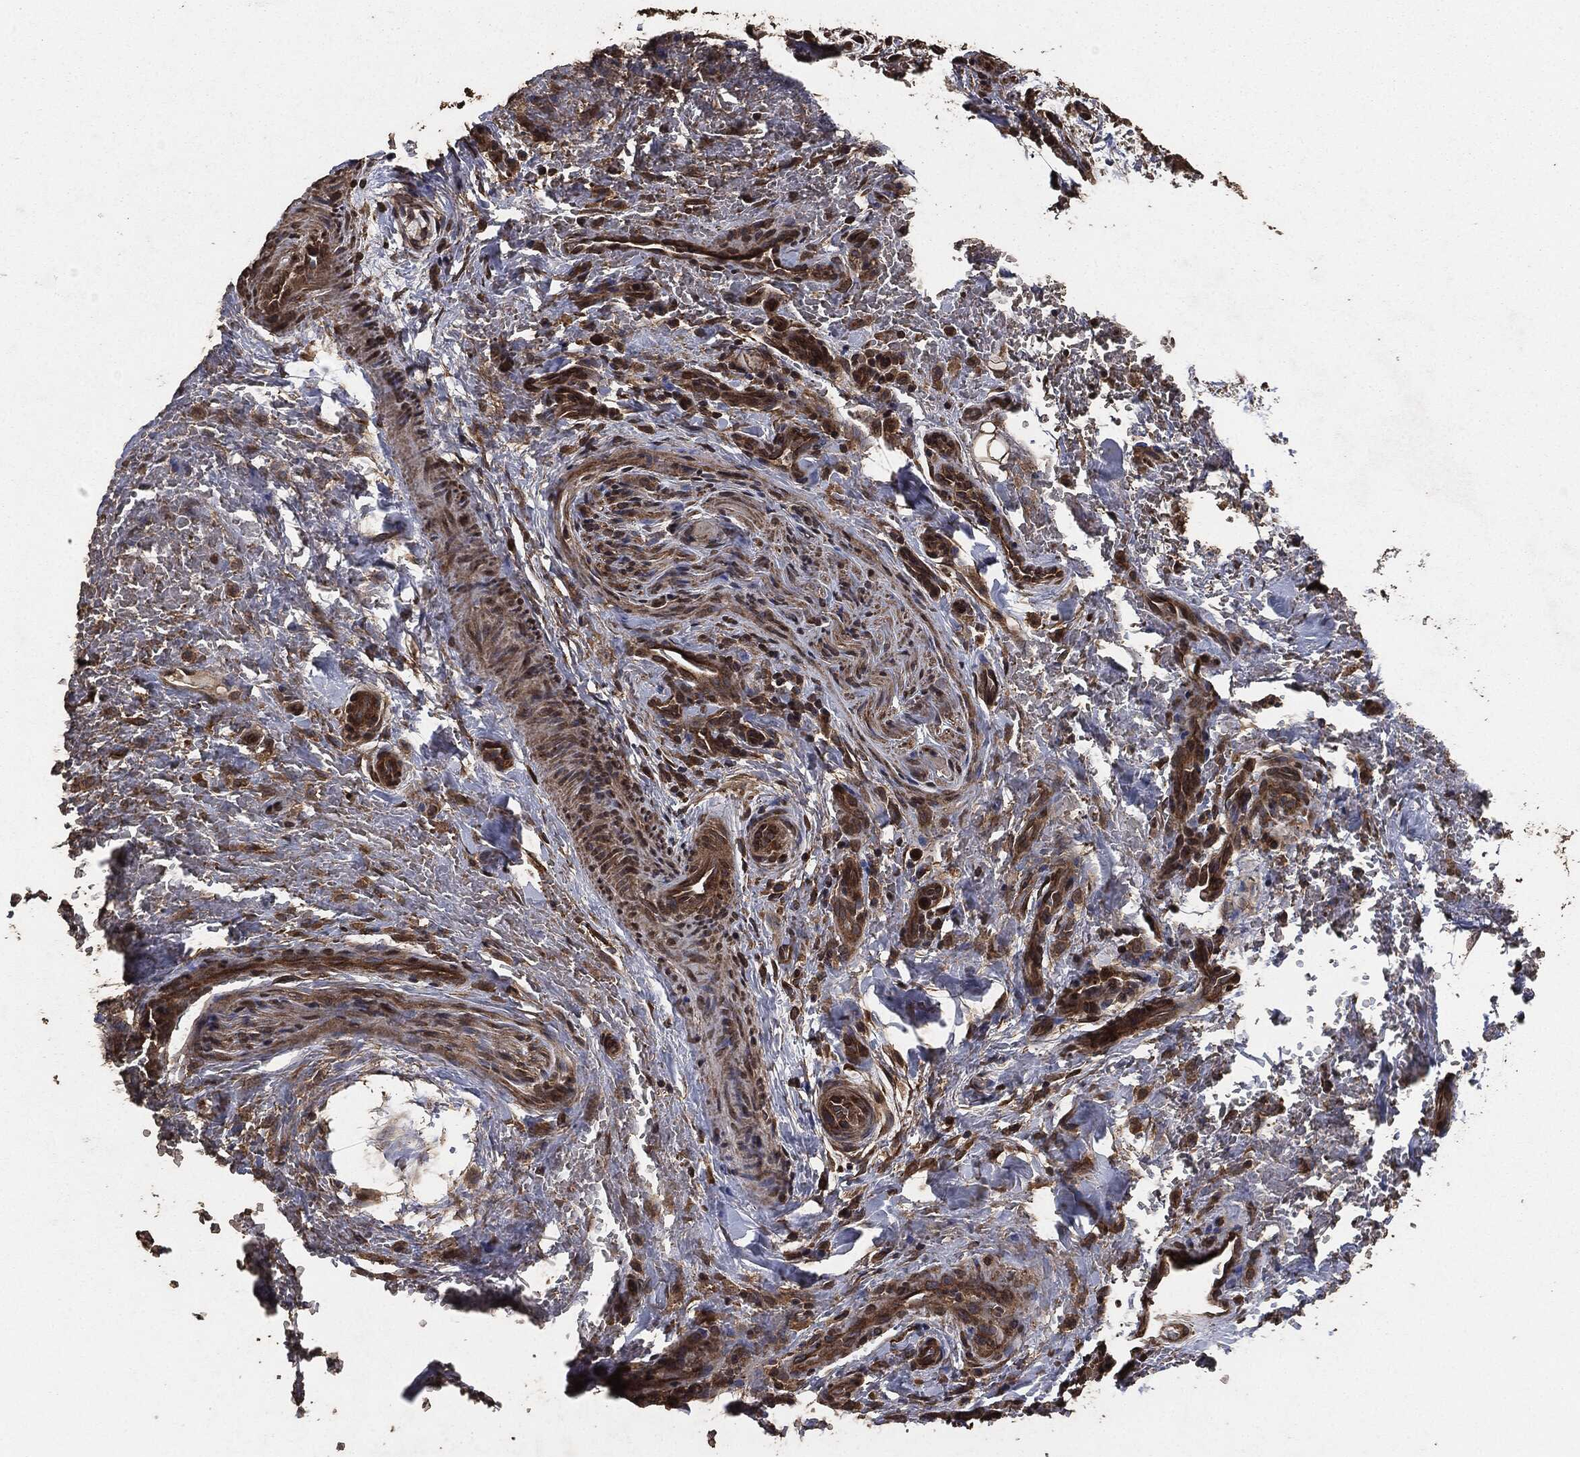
{"staining": {"intensity": "moderate", "quantity": ">75%", "location": "cytoplasmic/membranous"}, "tissue": "thyroid cancer", "cell_type": "Tumor cells", "image_type": "cancer", "snomed": [{"axis": "morphology", "description": "Papillary adenocarcinoma, NOS"}, {"axis": "topography", "description": "Thyroid gland"}], "caption": "Approximately >75% of tumor cells in human thyroid cancer (papillary adenocarcinoma) reveal moderate cytoplasmic/membranous protein positivity as visualized by brown immunohistochemical staining.", "gene": "AKT1S1", "patient": {"sex": "male", "age": 61}}